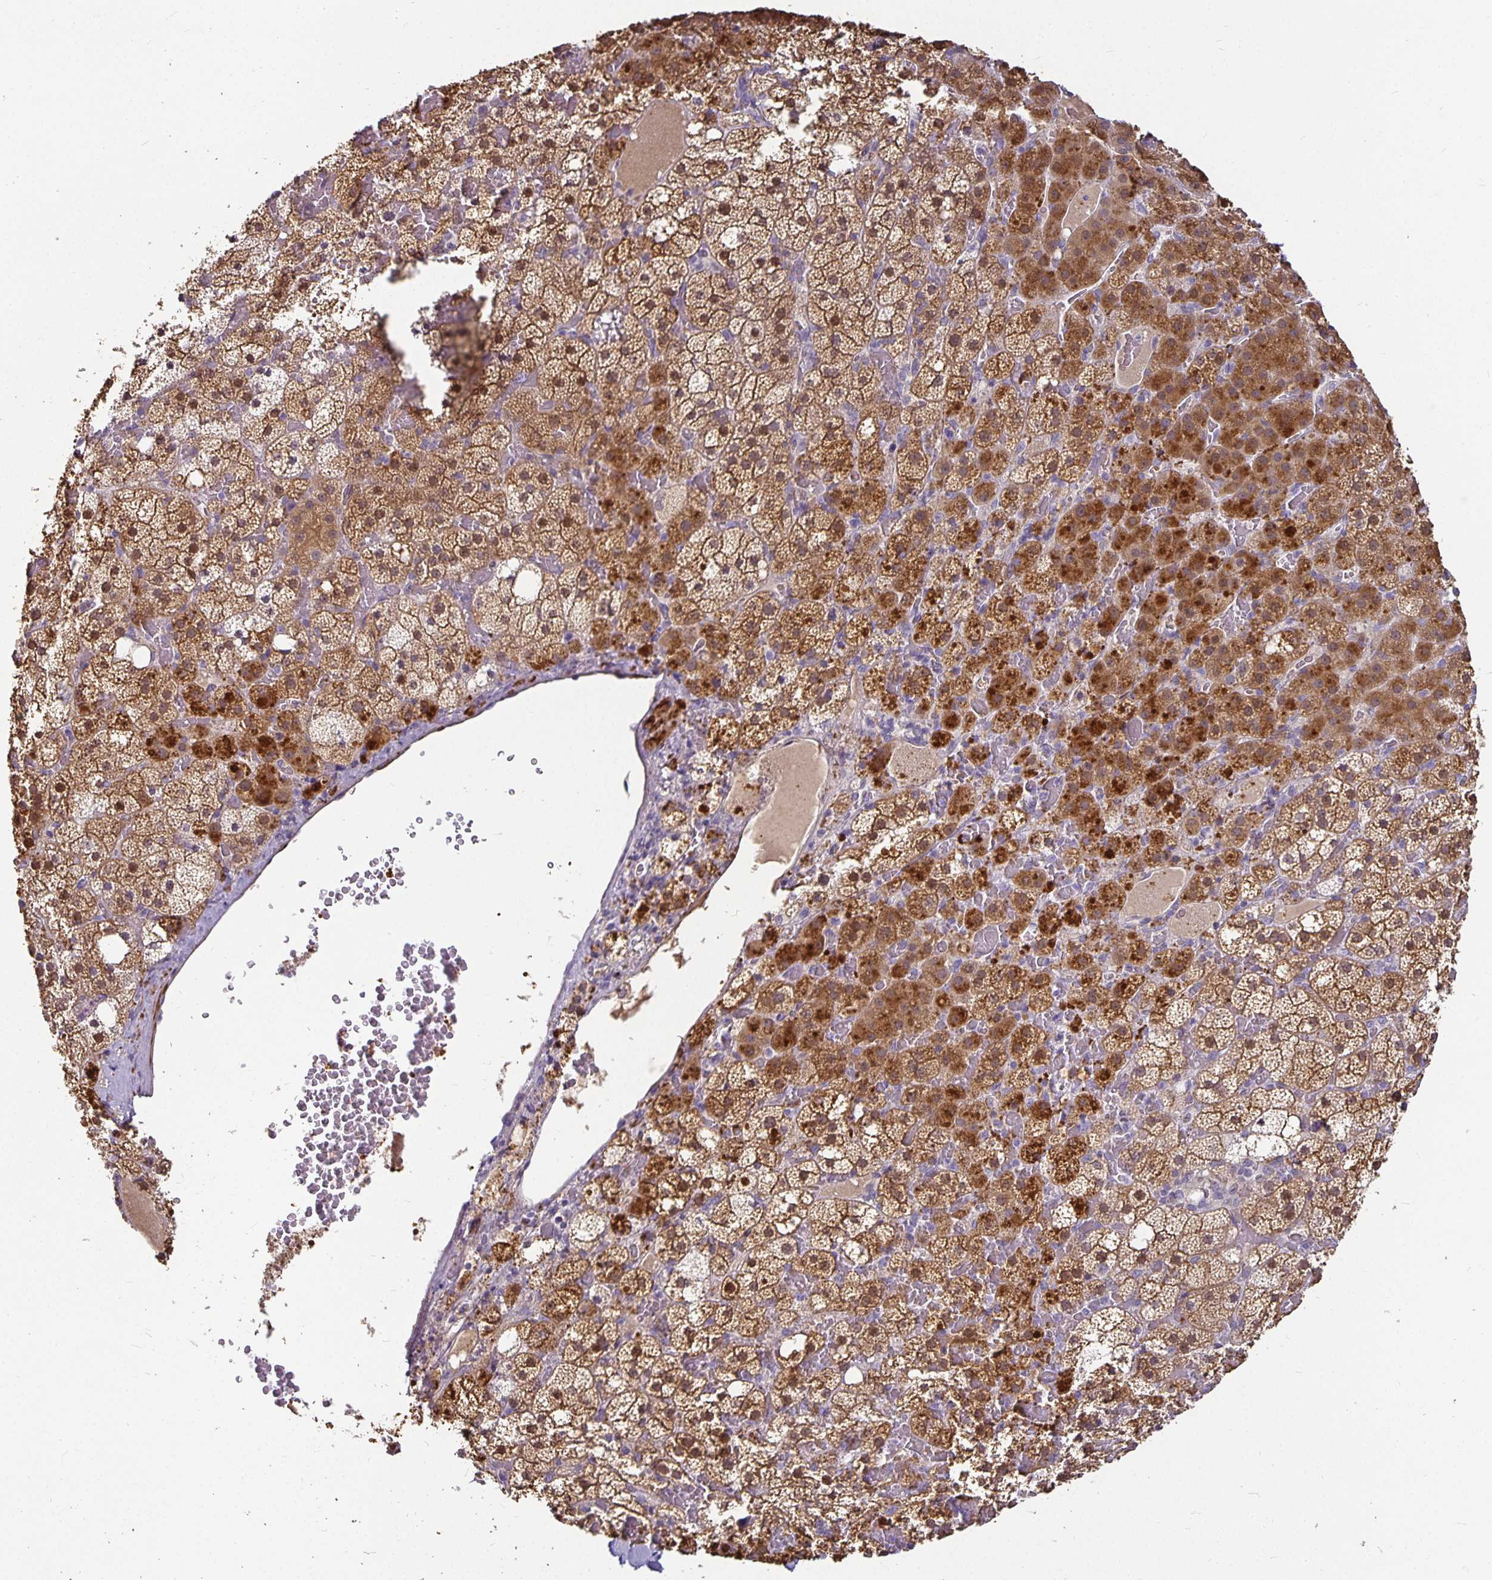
{"staining": {"intensity": "moderate", "quantity": ">75%", "location": "cytoplasmic/membranous"}, "tissue": "adrenal gland", "cell_type": "Glandular cells", "image_type": "normal", "snomed": [{"axis": "morphology", "description": "Normal tissue, NOS"}, {"axis": "topography", "description": "Adrenal gland"}], "caption": "Glandular cells exhibit medium levels of moderate cytoplasmic/membranous positivity in approximately >75% of cells in normal adrenal gland.", "gene": "CA12", "patient": {"sex": "male", "age": 53}}